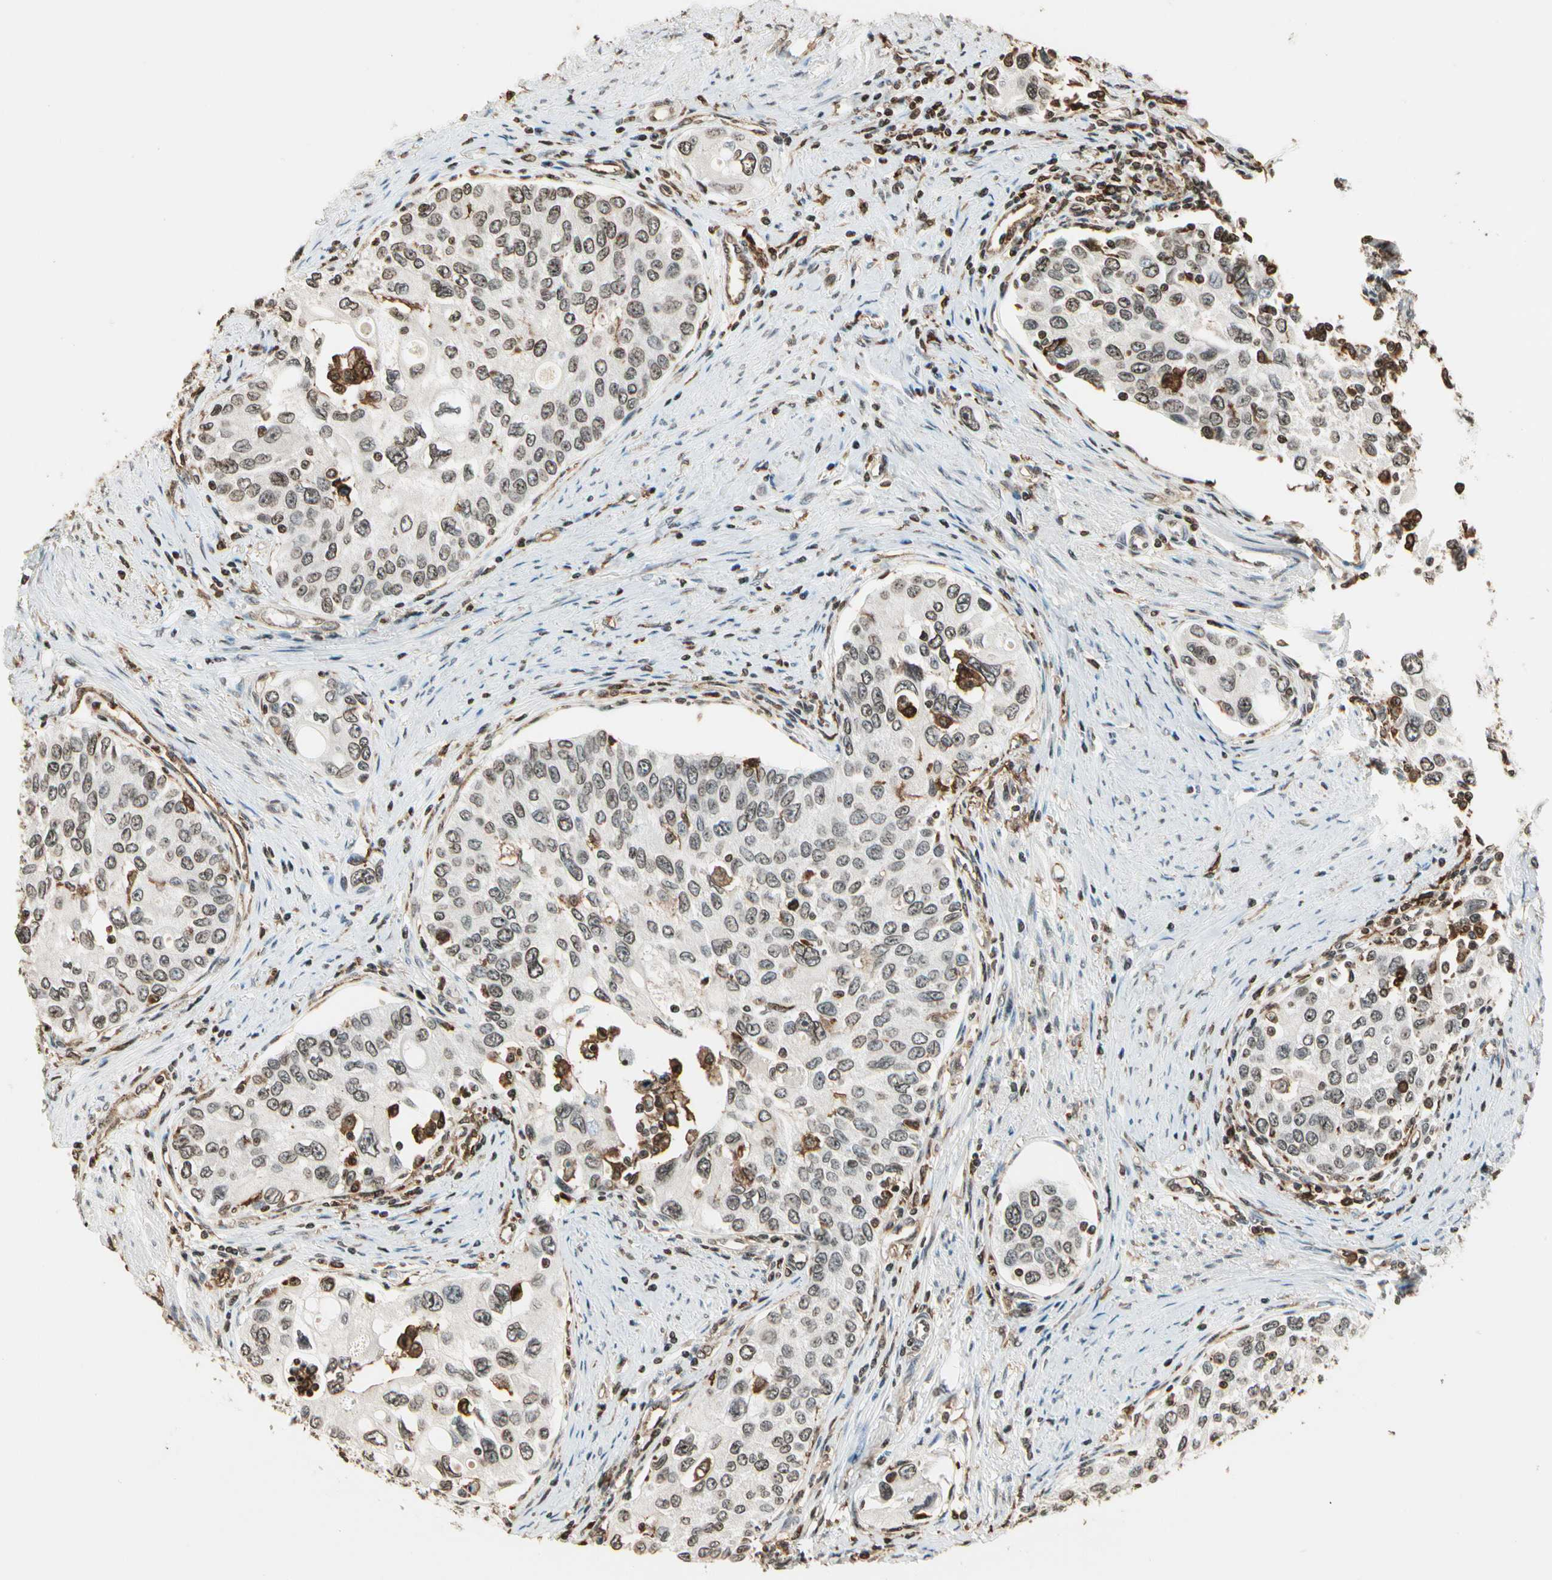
{"staining": {"intensity": "weak", "quantity": ">75%", "location": "nuclear"}, "tissue": "urothelial cancer", "cell_type": "Tumor cells", "image_type": "cancer", "snomed": [{"axis": "morphology", "description": "Urothelial carcinoma, High grade"}, {"axis": "topography", "description": "Urinary bladder"}], "caption": "IHC image of human urothelial cancer stained for a protein (brown), which exhibits low levels of weak nuclear expression in approximately >75% of tumor cells.", "gene": "FER", "patient": {"sex": "female", "age": 56}}